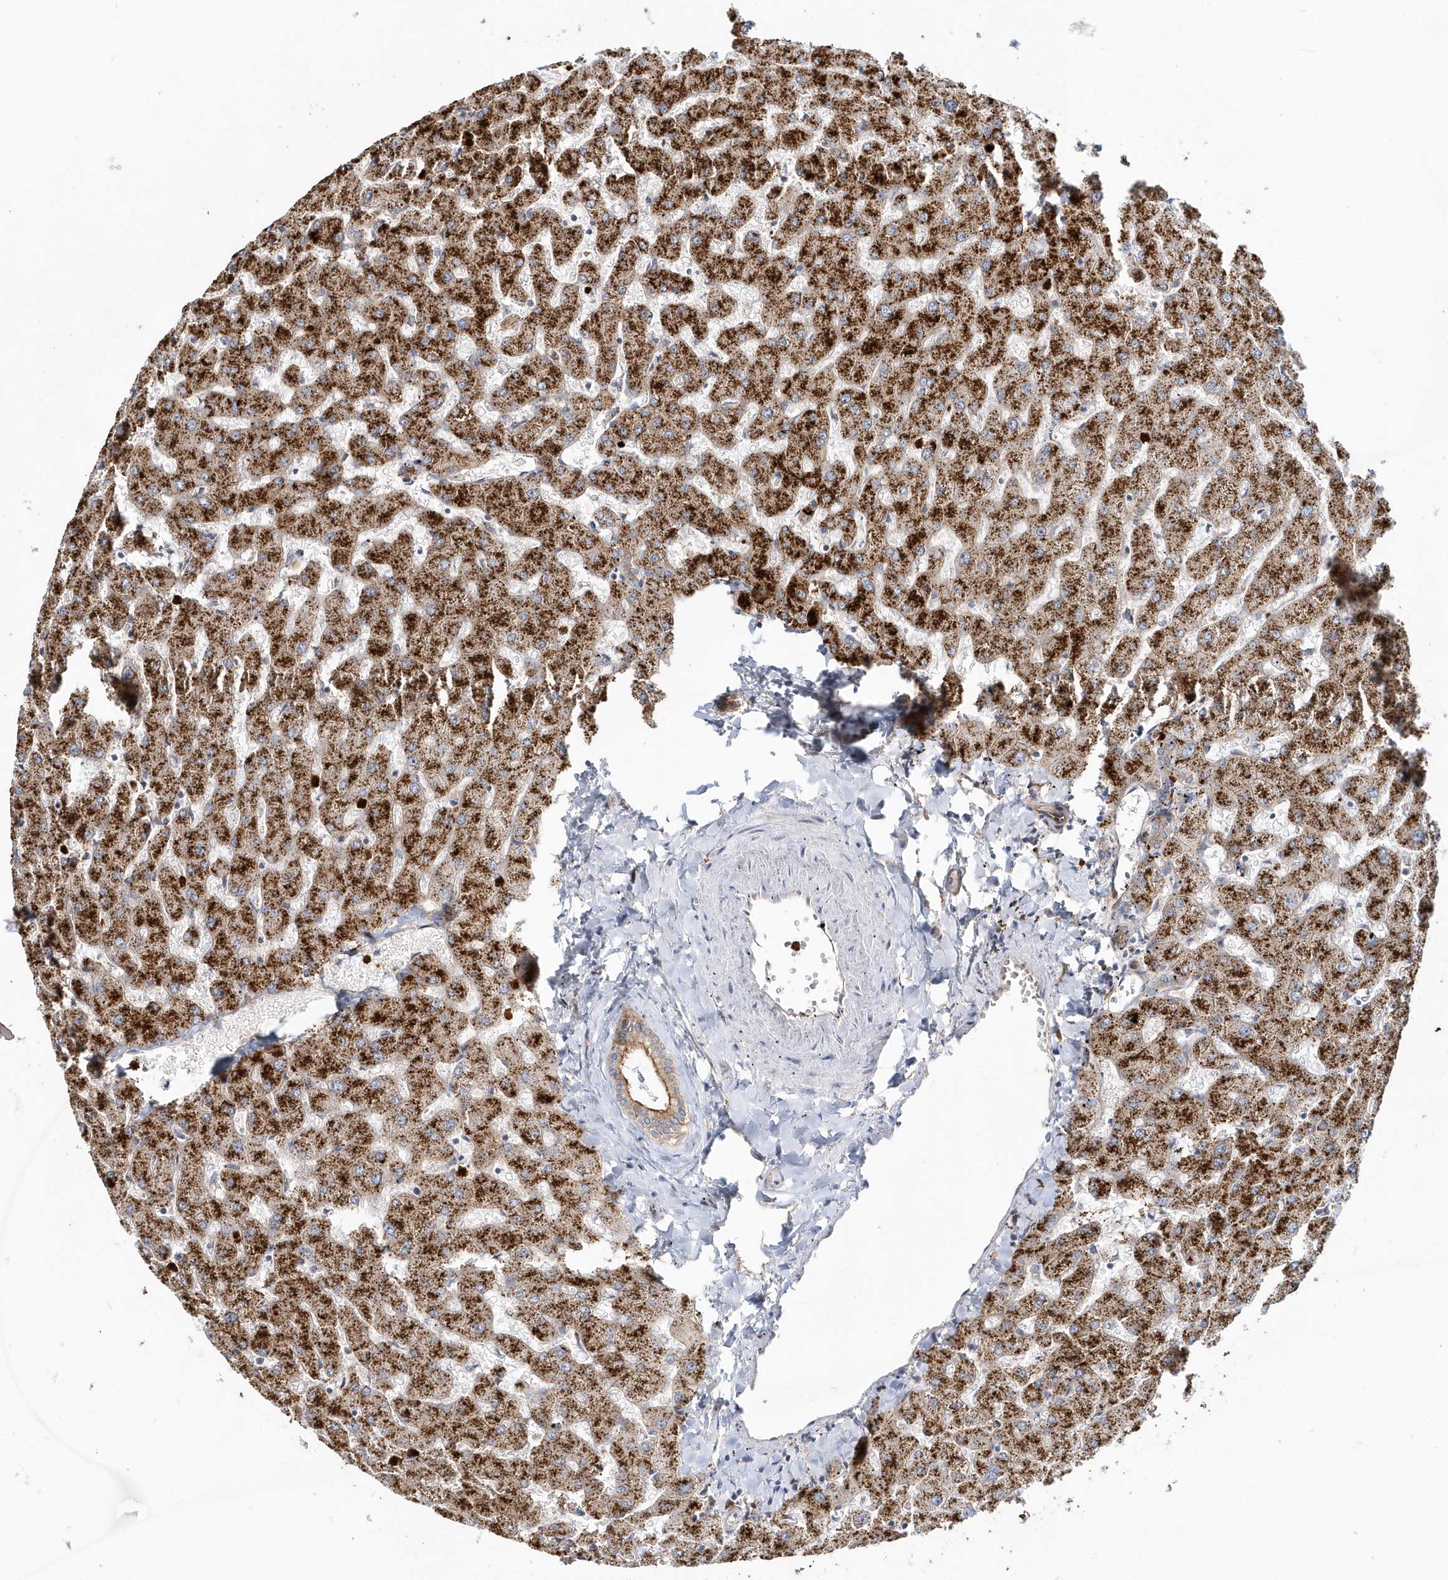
{"staining": {"intensity": "moderate", "quantity": ">75%", "location": "cytoplasmic/membranous"}, "tissue": "liver", "cell_type": "Cholangiocytes", "image_type": "normal", "snomed": [{"axis": "morphology", "description": "Normal tissue, NOS"}, {"axis": "topography", "description": "Liver"}], "caption": "Liver stained with a brown dye demonstrates moderate cytoplasmic/membranous positive positivity in approximately >75% of cholangiocytes.", "gene": "DNAH1", "patient": {"sex": "female", "age": 63}}